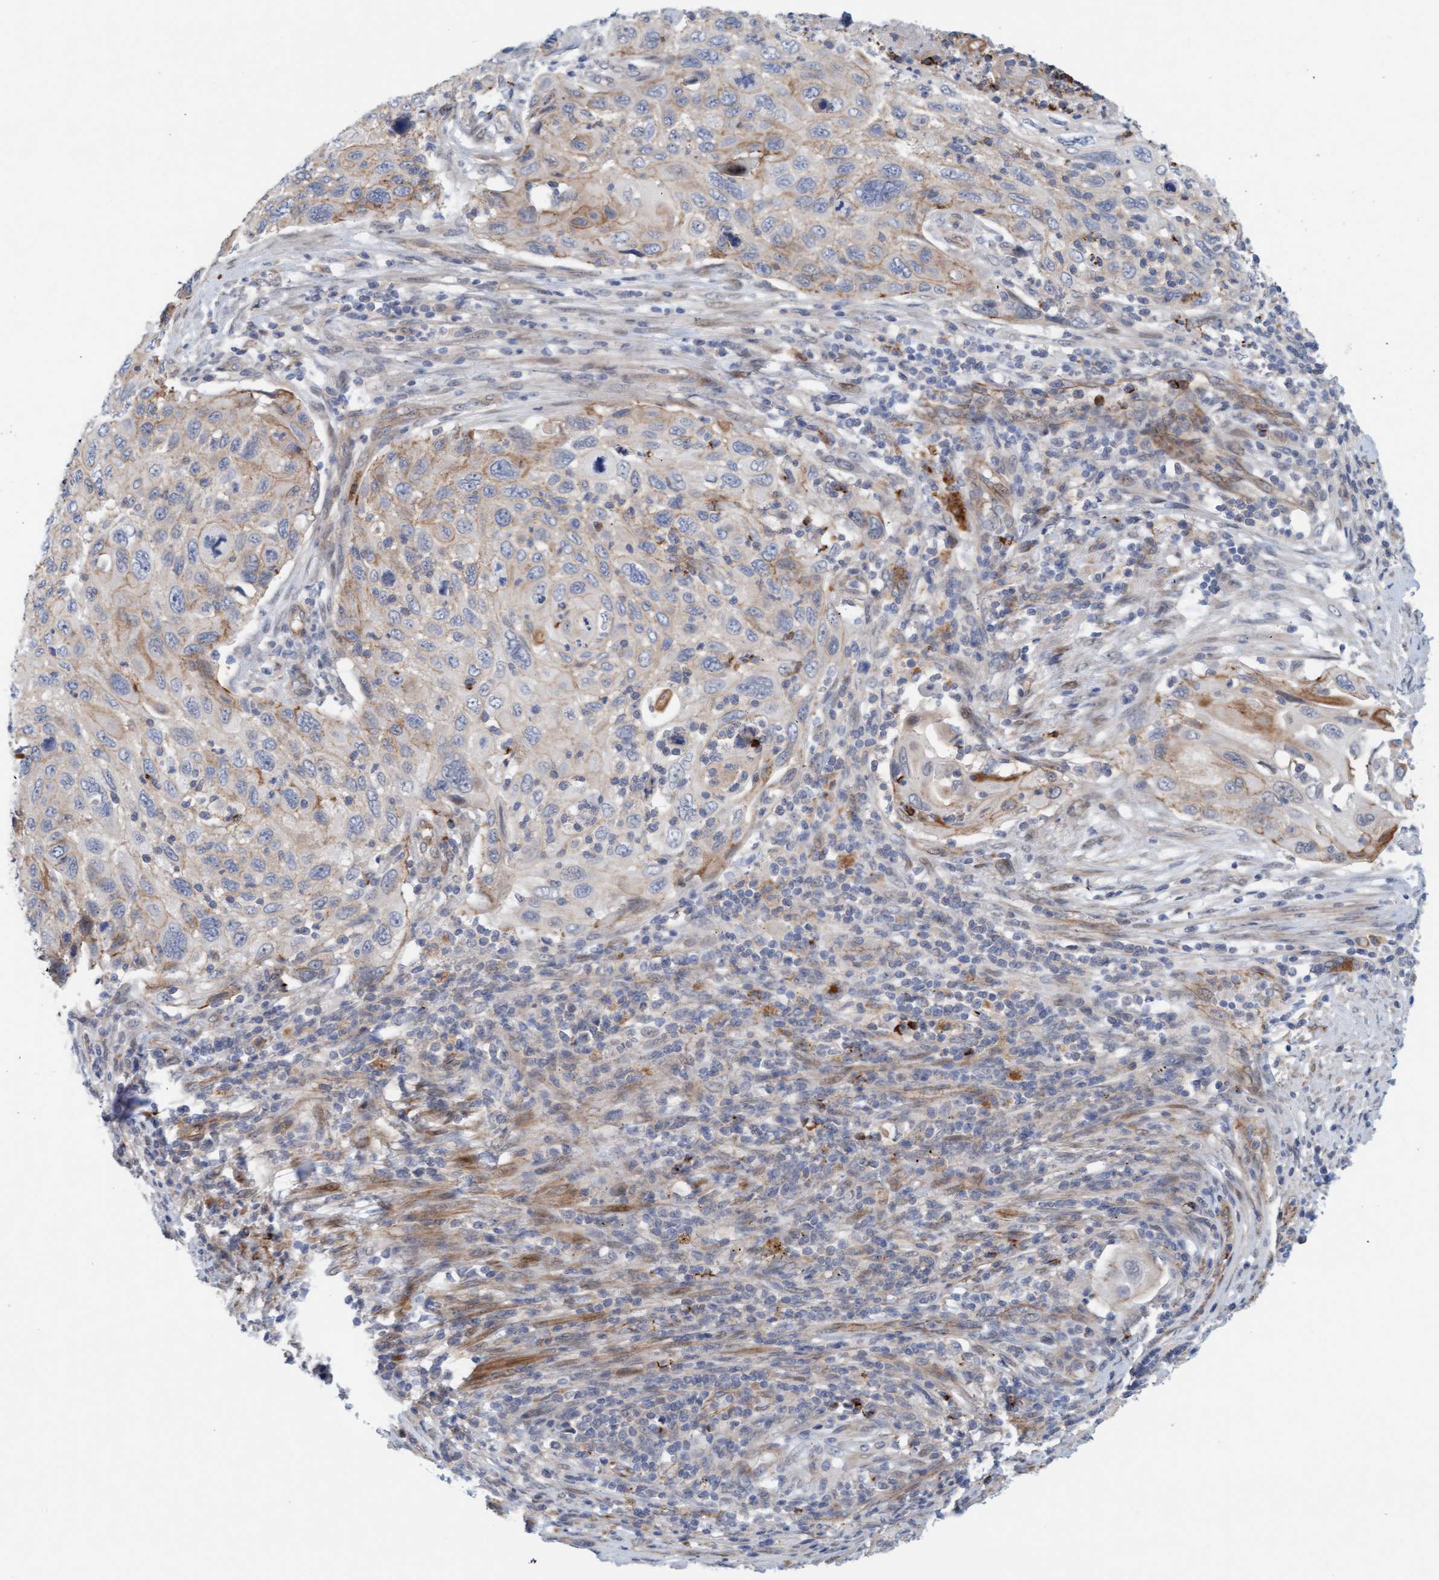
{"staining": {"intensity": "weak", "quantity": "<25%", "location": "cytoplasmic/membranous"}, "tissue": "cervical cancer", "cell_type": "Tumor cells", "image_type": "cancer", "snomed": [{"axis": "morphology", "description": "Squamous cell carcinoma, NOS"}, {"axis": "topography", "description": "Cervix"}], "caption": "Human cervical cancer stained for a protein using immunohistochemistry shows no expression in tumor cells.", "gene": "KRBA2", "patient": {"sex": "female", "age": 70}}